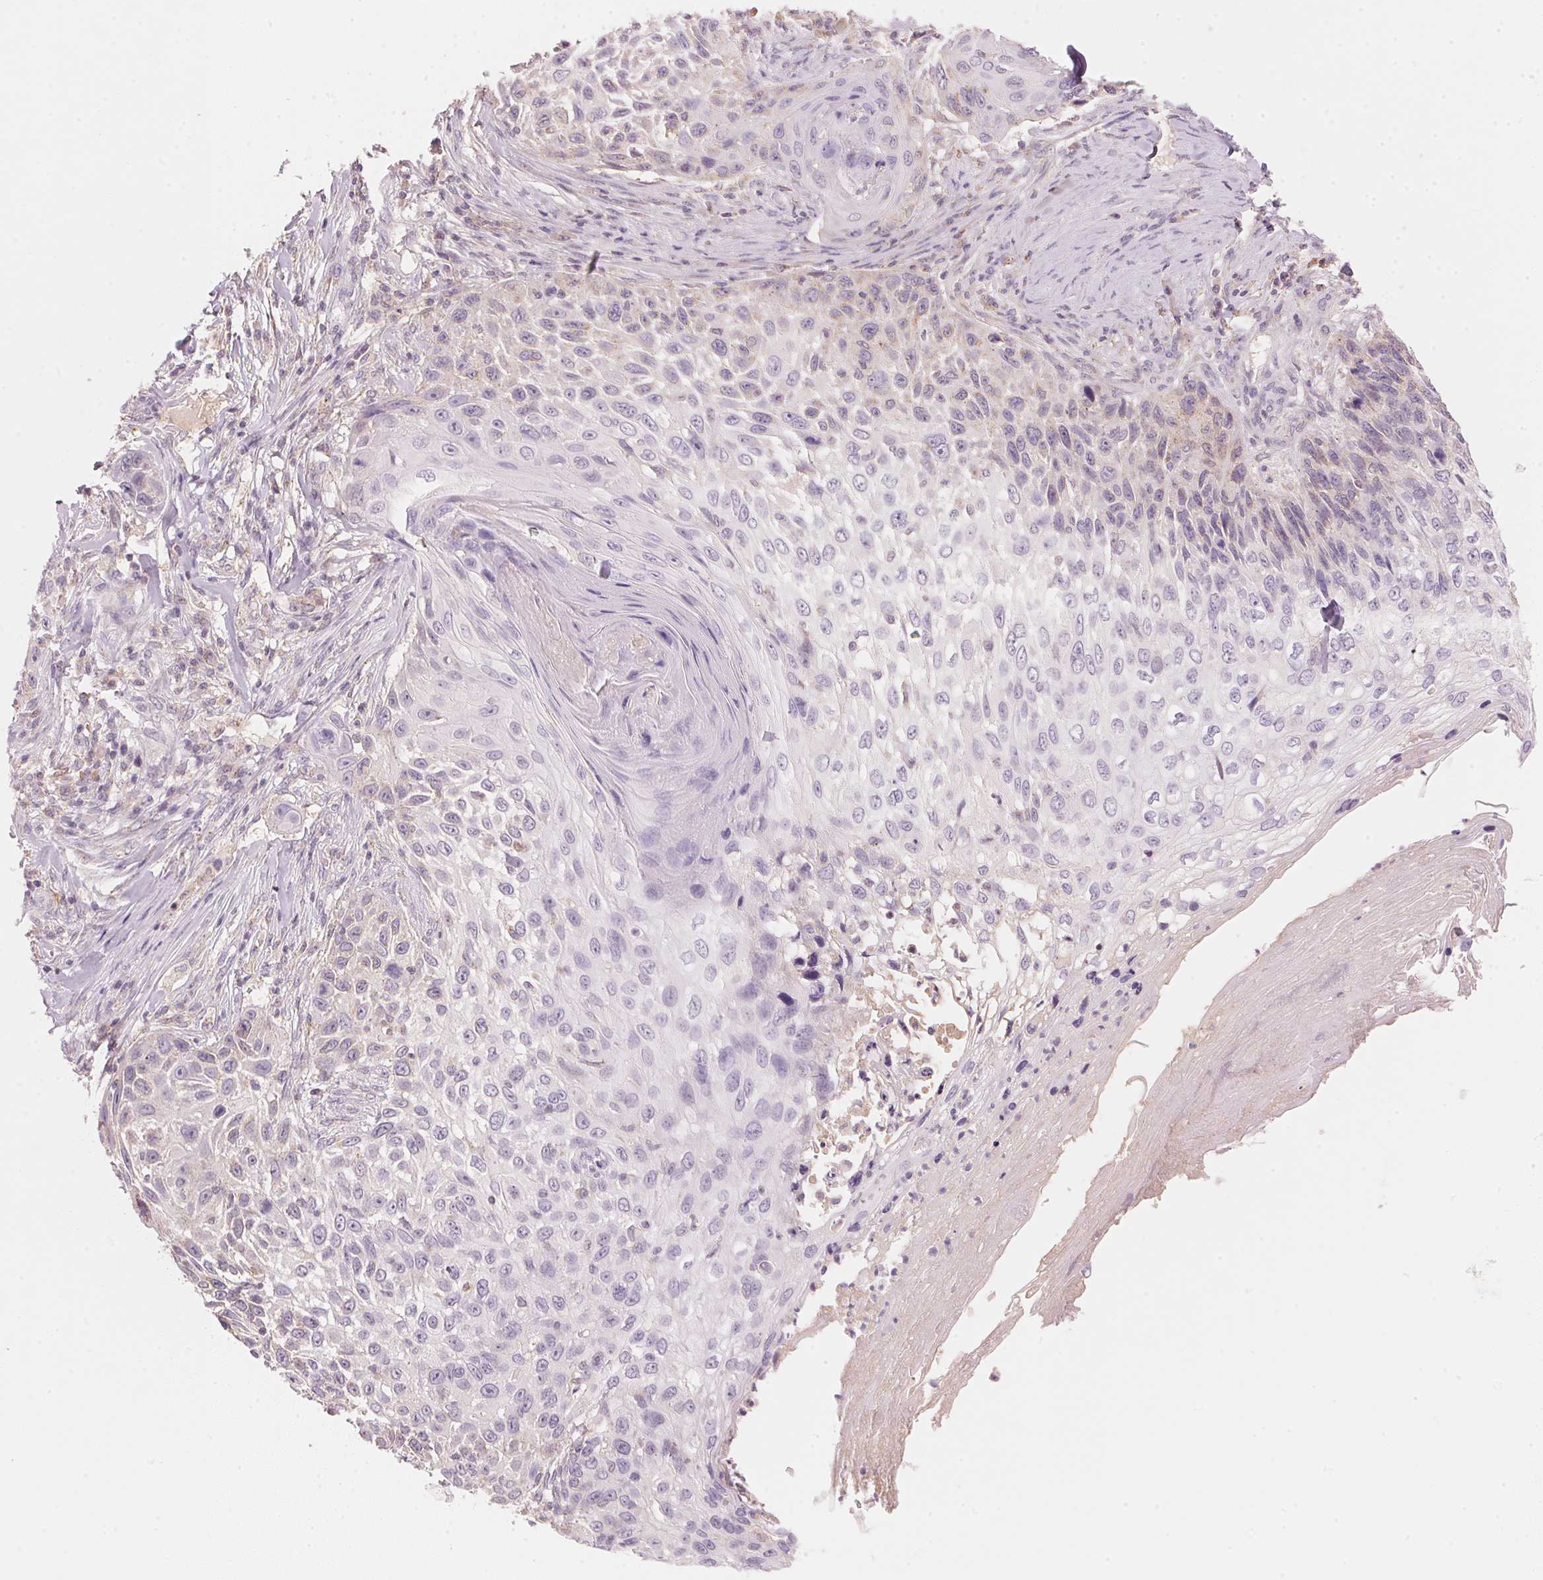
{"staining": {"intensity": "negative", "quantity": "none", "location": "none"}, "tissue": "skin cancer", "cell_type": "Tumor cells", "image_type": "cancer", "snomed": [{"axis": "morphology", "description": "Squamous cell carcinoma, NOS"}, {"axis": "topography", "description": "Skin"}], "caption": "Human squamous cell carcinoma (skin) stained for a protein using immunohistochemistry (IHC) demonstrates no expression in tumor cells.", "gene": "HOXB13", "patient": {"sex": "male", "age": 92}}